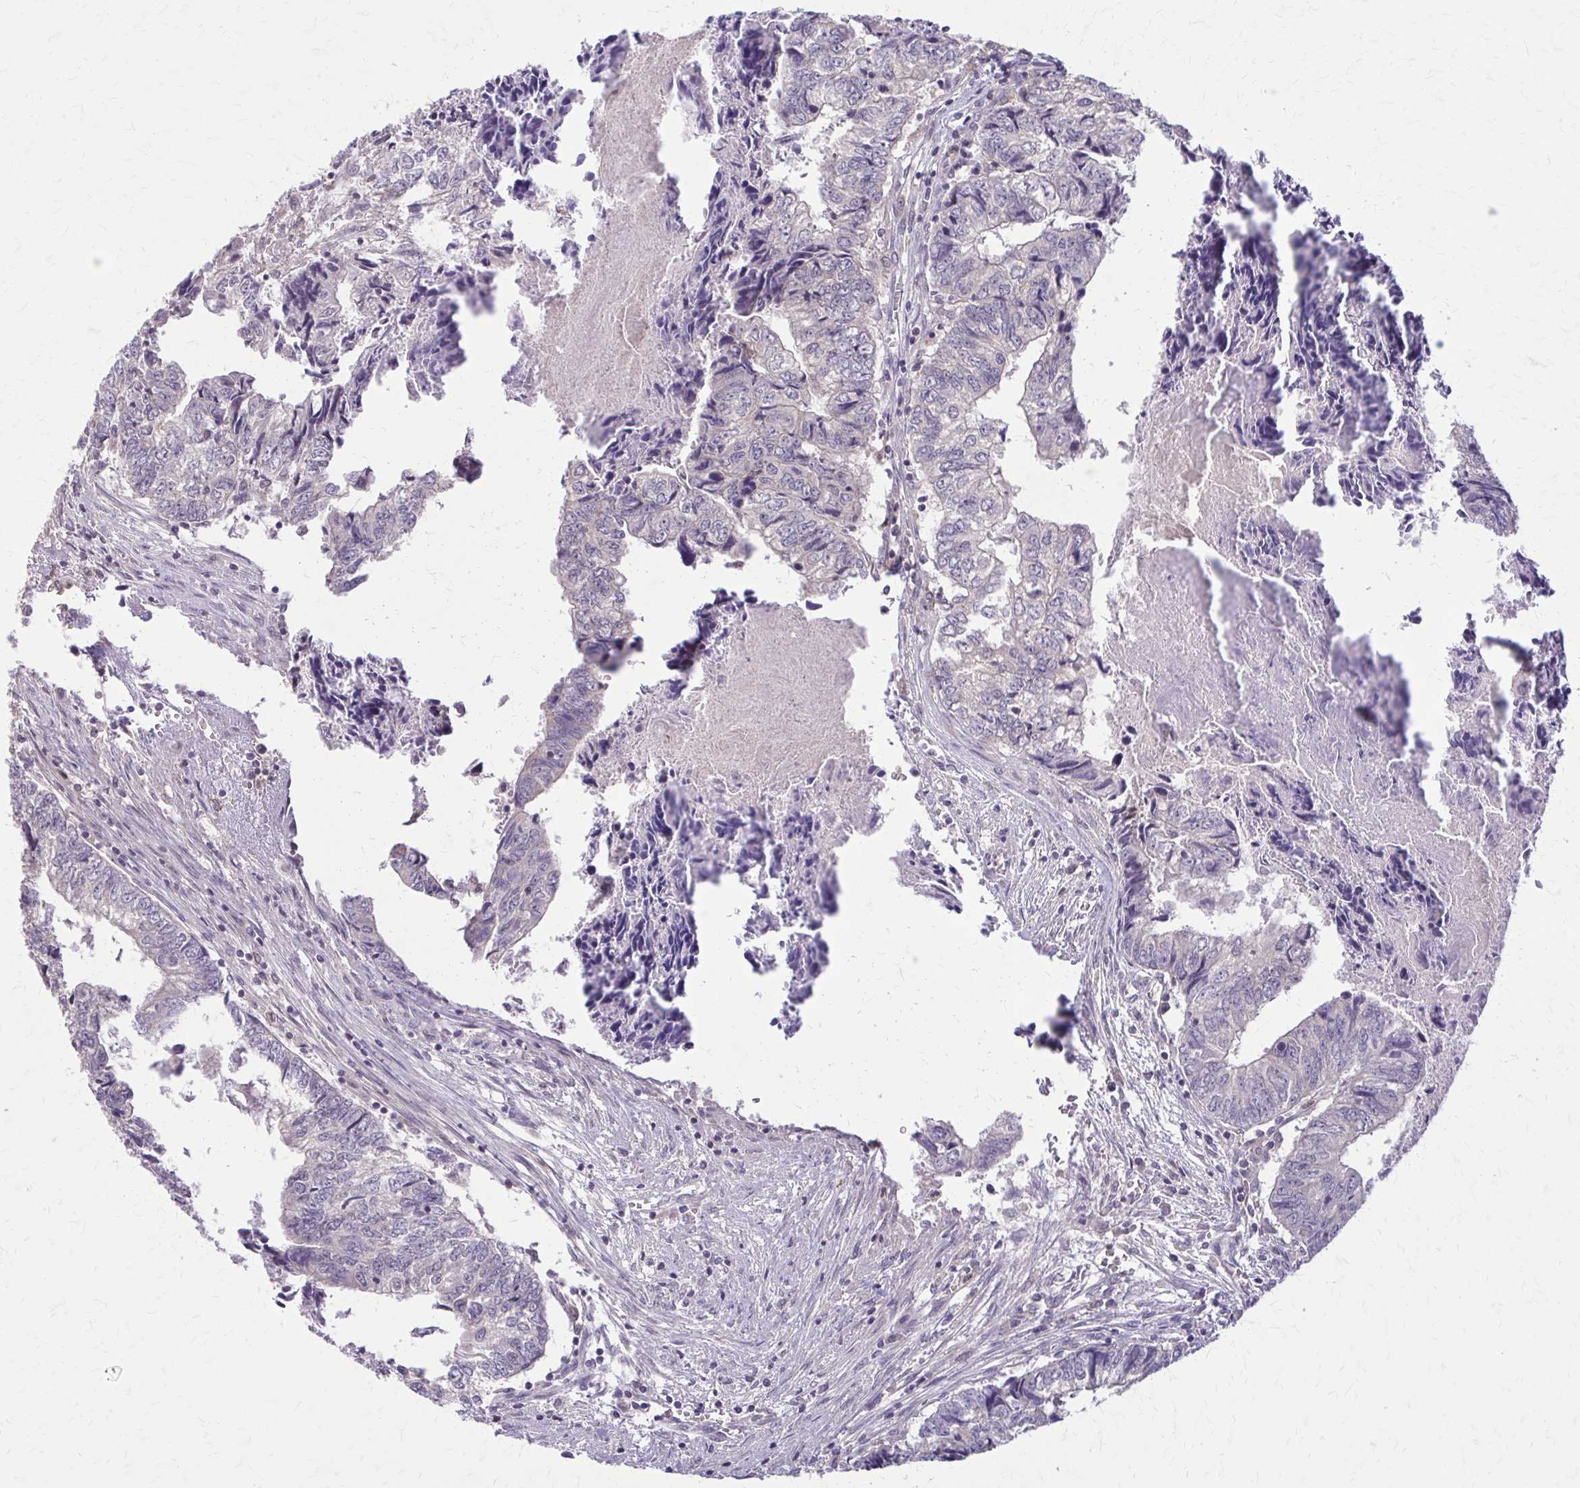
{"staining": {"intensity": "negative", "quantity": "none", "location": "none"}, "tissue": "colorectal cancer", "cell_type": "Tumor cells", "image_type": "cancer", "snomed": [{"axis": "morphology", "description": "Adenocarcinoma, NOS"}, {"axis": "topography", "description": "Colon"}], "caption": "This is an immunohistochemistry (IHC) photomicrograph of colorectal adenocarcinoma. There is no staining in tumor cells.", "gene": "NRBF2", "patient": {"sex": "male", "age": 86}}